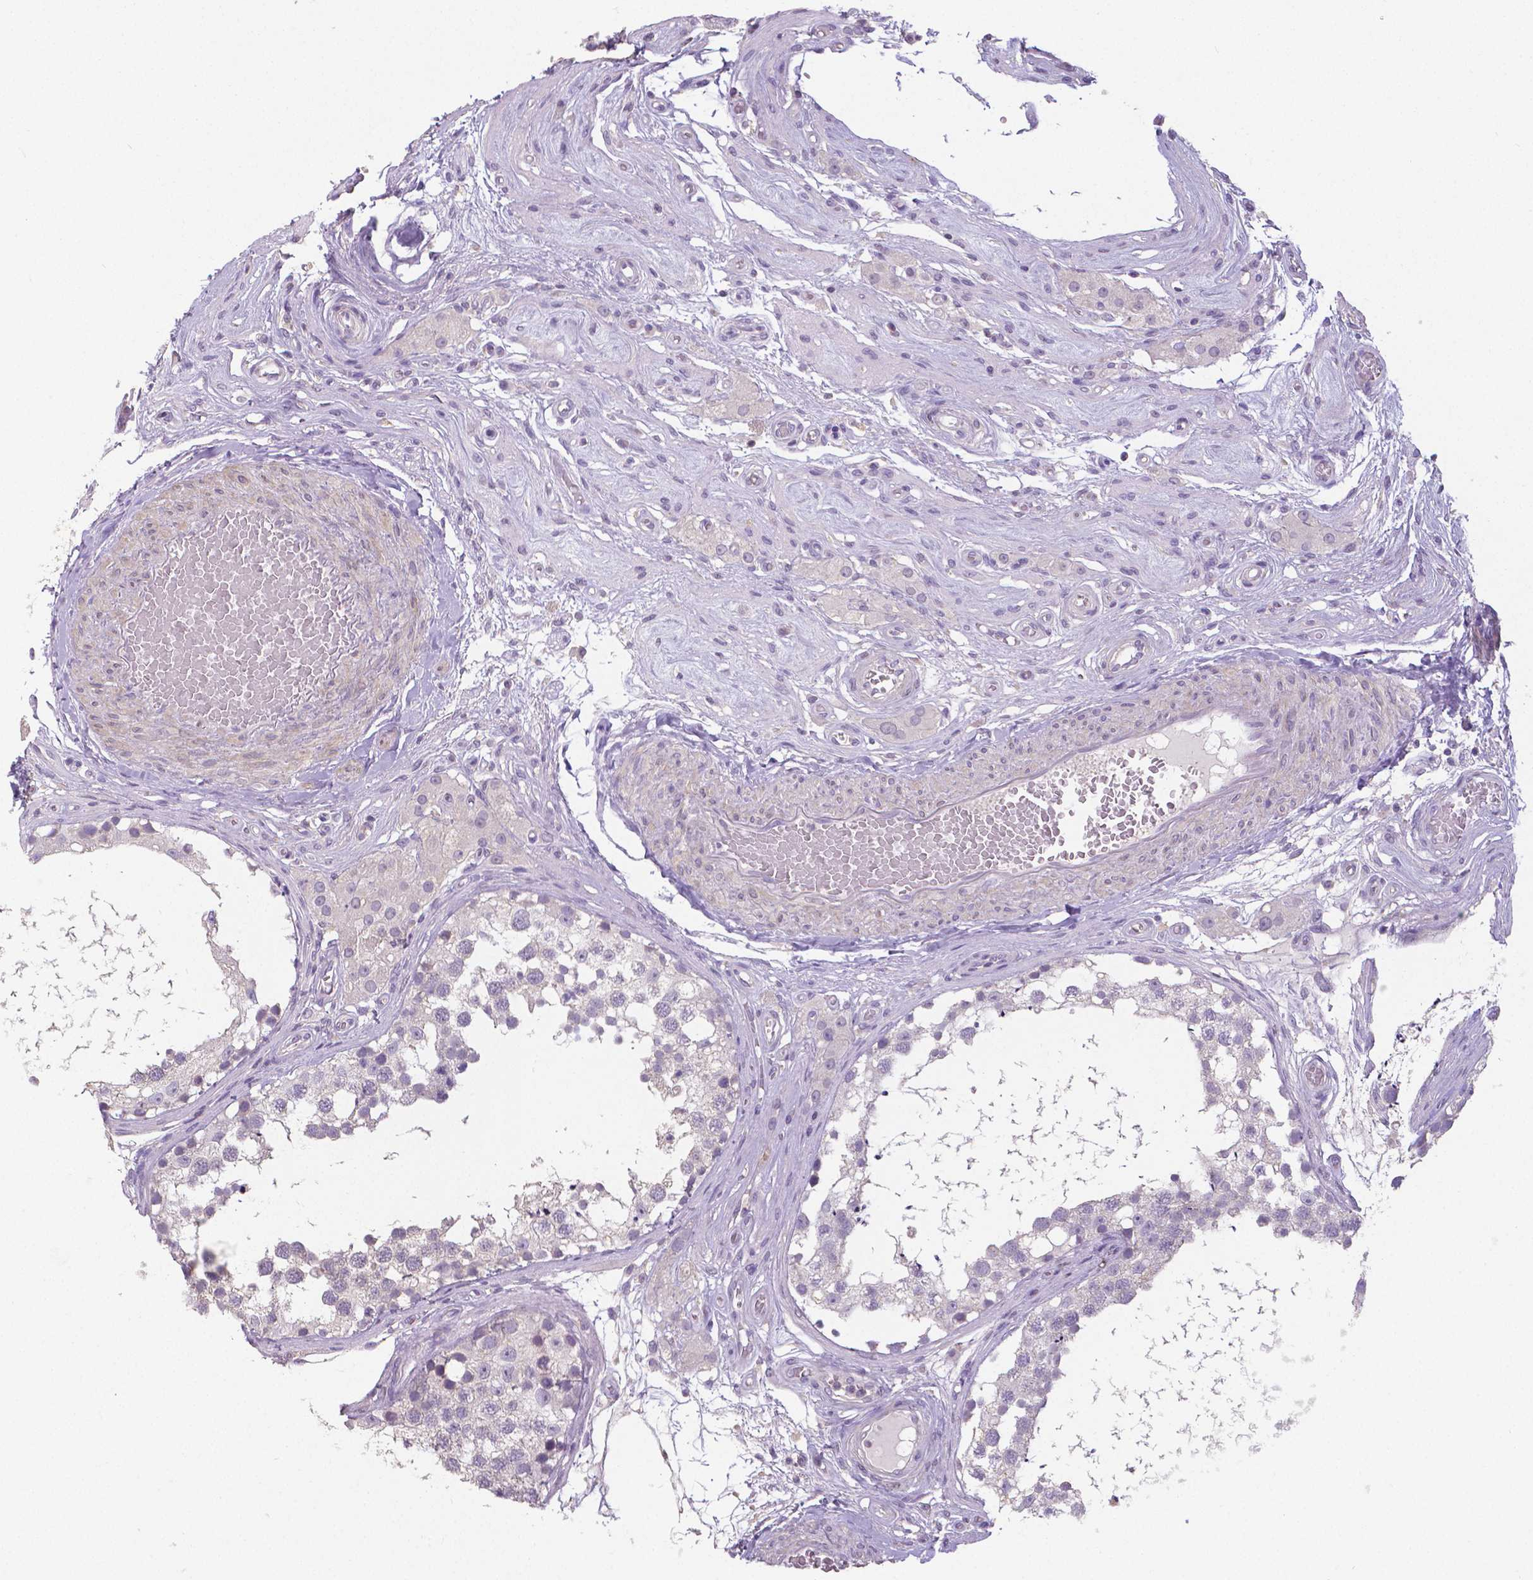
{"staining": {"intensity": "negative", "quantity": "none", "location": "none"}, "tissue": "testis", "cell_type": "Cells in seminiferous ducts", "image_type": "normal", "snomed": [{"axis": "morphology", "description": "Normal tissue, NOS"}, {"axis": "morphology", "description": "Seminoma, NOS"}, {"axis": "topography", "description": "Testis"}], "caption": "This is an immunohistochemistry (IHC) image of unremarkable human testis. There is no positivity in cells in seminiferous ducts.", "gene": "CRMP1", "patient": {"sex": "male", "age": 65}}